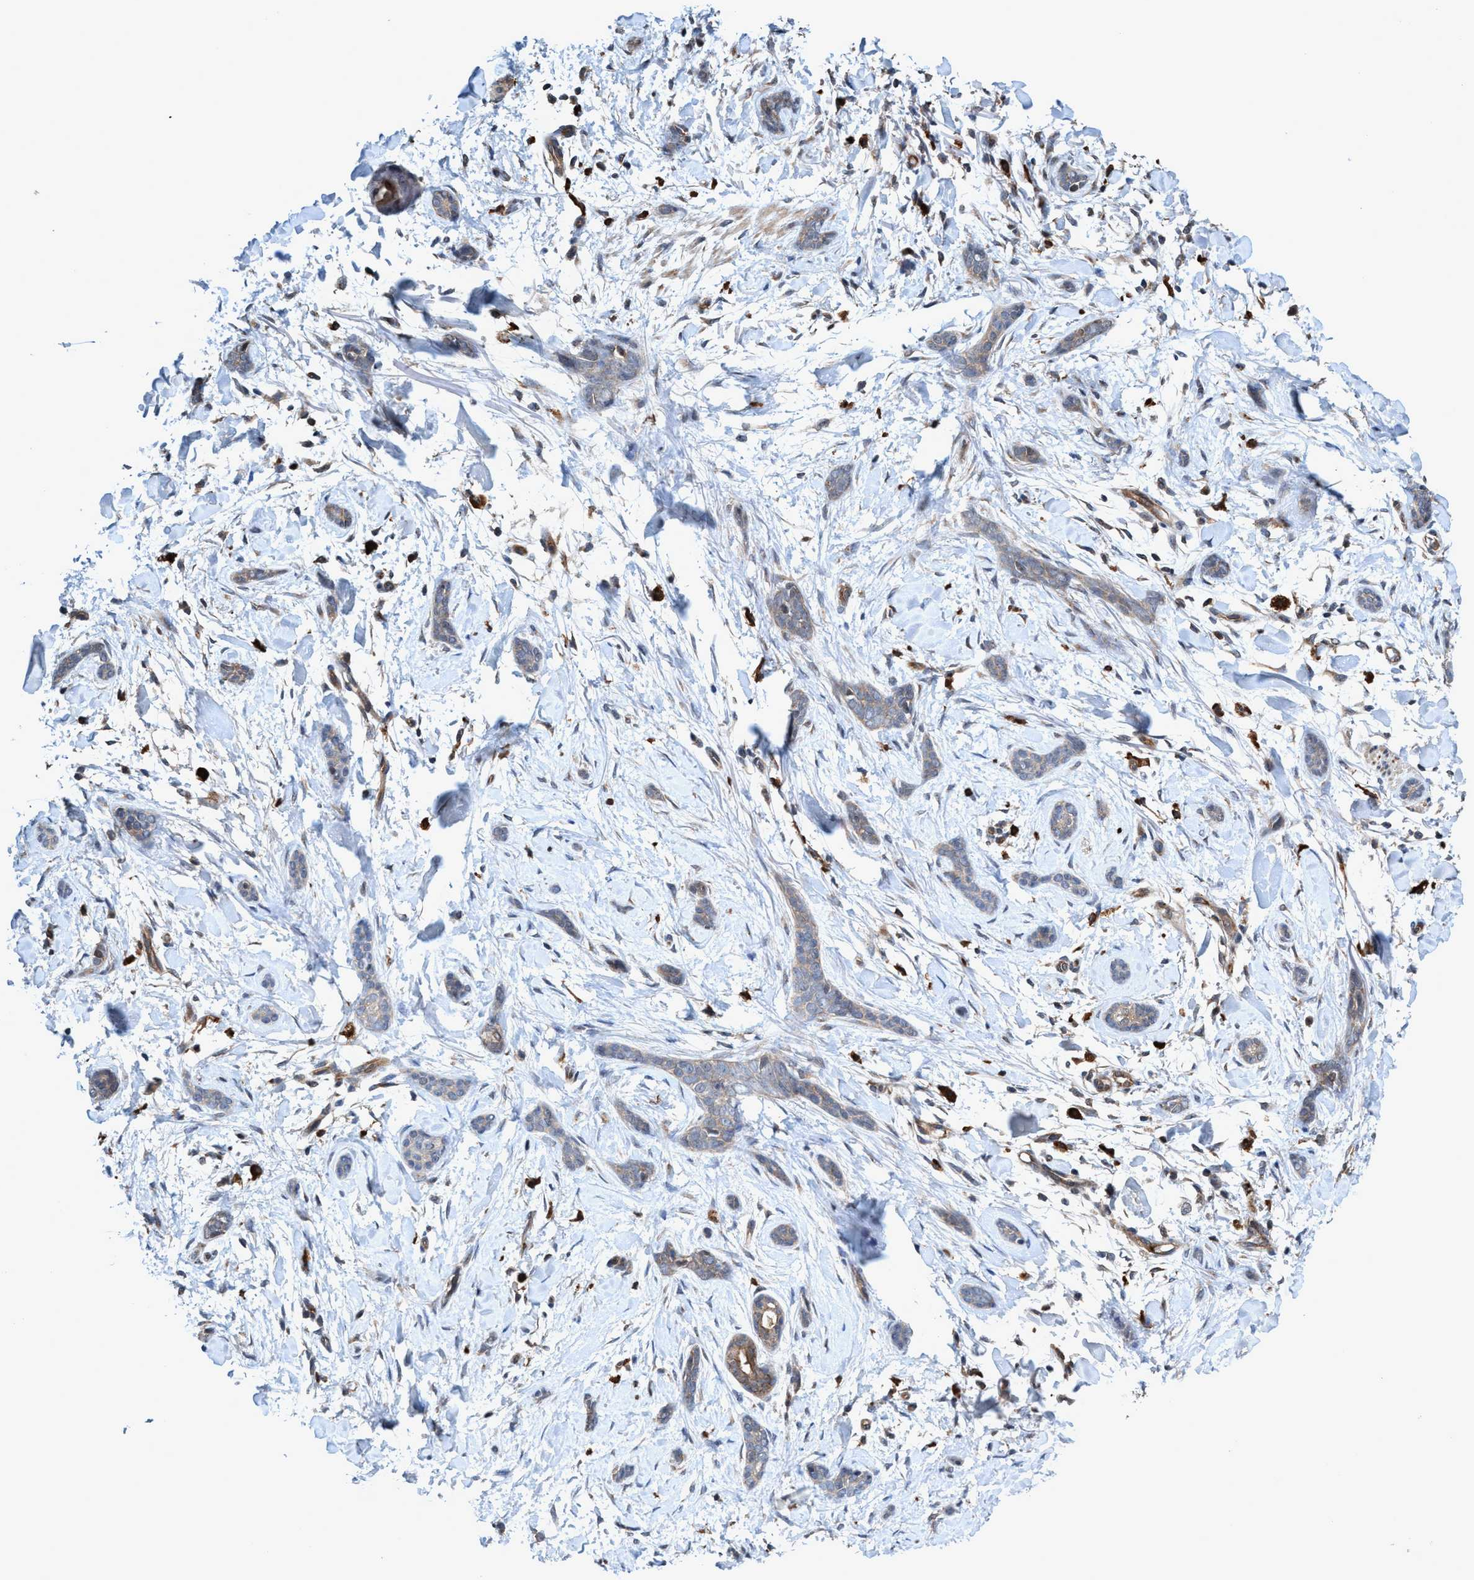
{"staining": {"intensity": "weak", "quantity": "<25%", "location": "cytoplasmic/membranous"}, "tissue": "skin cancer", "cell_type": "Tumor cells", "image_type": "cancer", "snomed": [{"axis": "morphology", "description": "Basal cell carcinoma"}, {"axis": "morphology", "description": "Adnexal tumor, benign"}, {"axis": "topography", "description": "Skin"}], "caption": "A micrograph of skin cancer stained for a protein exhibits no brown staining in tumor cells.", "gene": "TRIM65", "patient": {"sex": "female", "age": 42}}